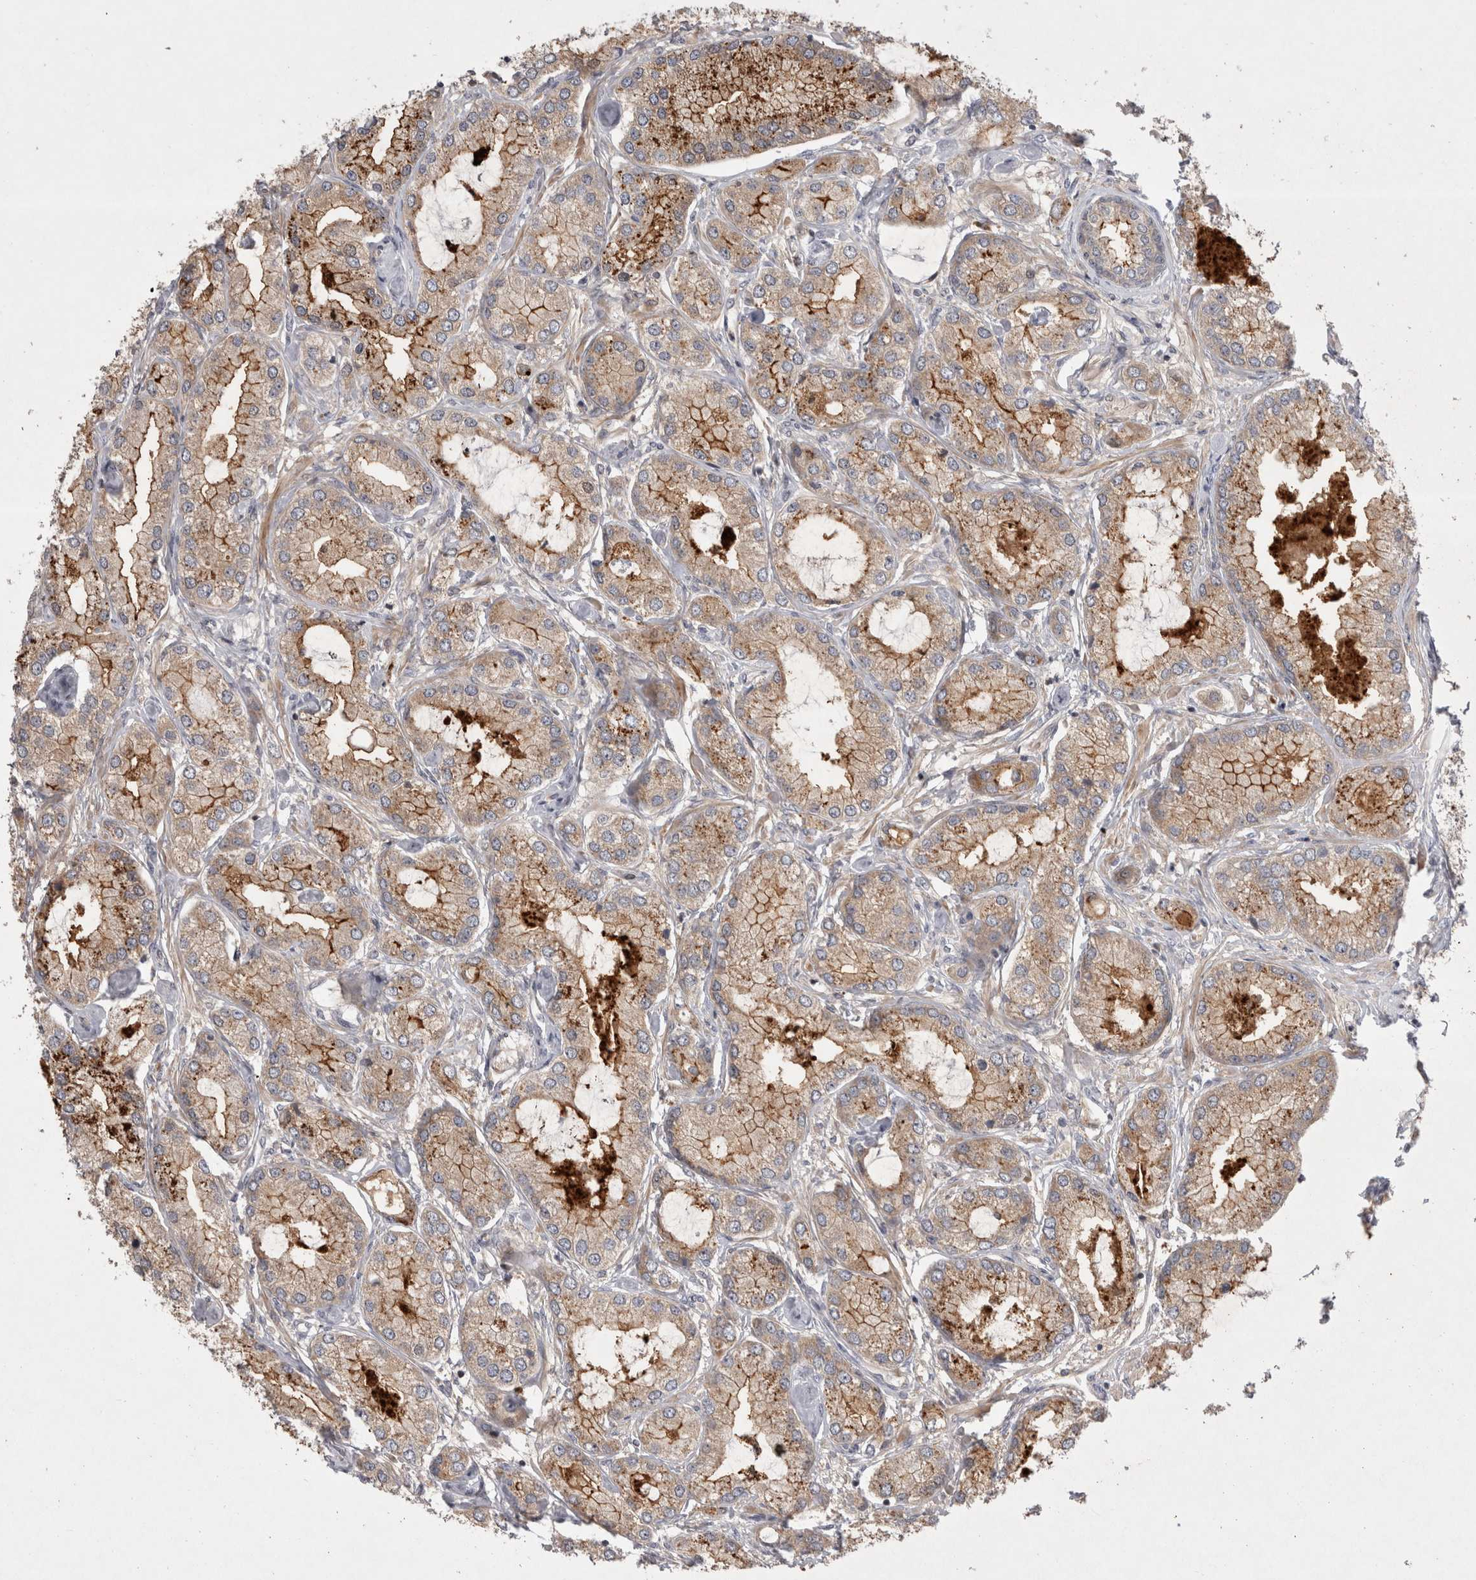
{"staining": {"intensity": "moderate", "quantity": ">75%", "location": "cytoplasmic/membranous"}, "tissue": "prostate cancer", "cell_type": "Tumor cells", "image_type": "cancer", "snomed": [{"axis": "morphology", "description": "Adenocarcinoma, Low grade"}, {"axis": "topography", "description": "Prostate"}], "caption": "This micrograph reveals immunohistochemistry staining of adenocarcinoma (low-grade) (prostate), with medium moderate cytoplasmic/membranous positivity in approximately >75% of tumor cells.", "gene": "PLEKHM1", "patient": {"sex": "male", "age": 62}}